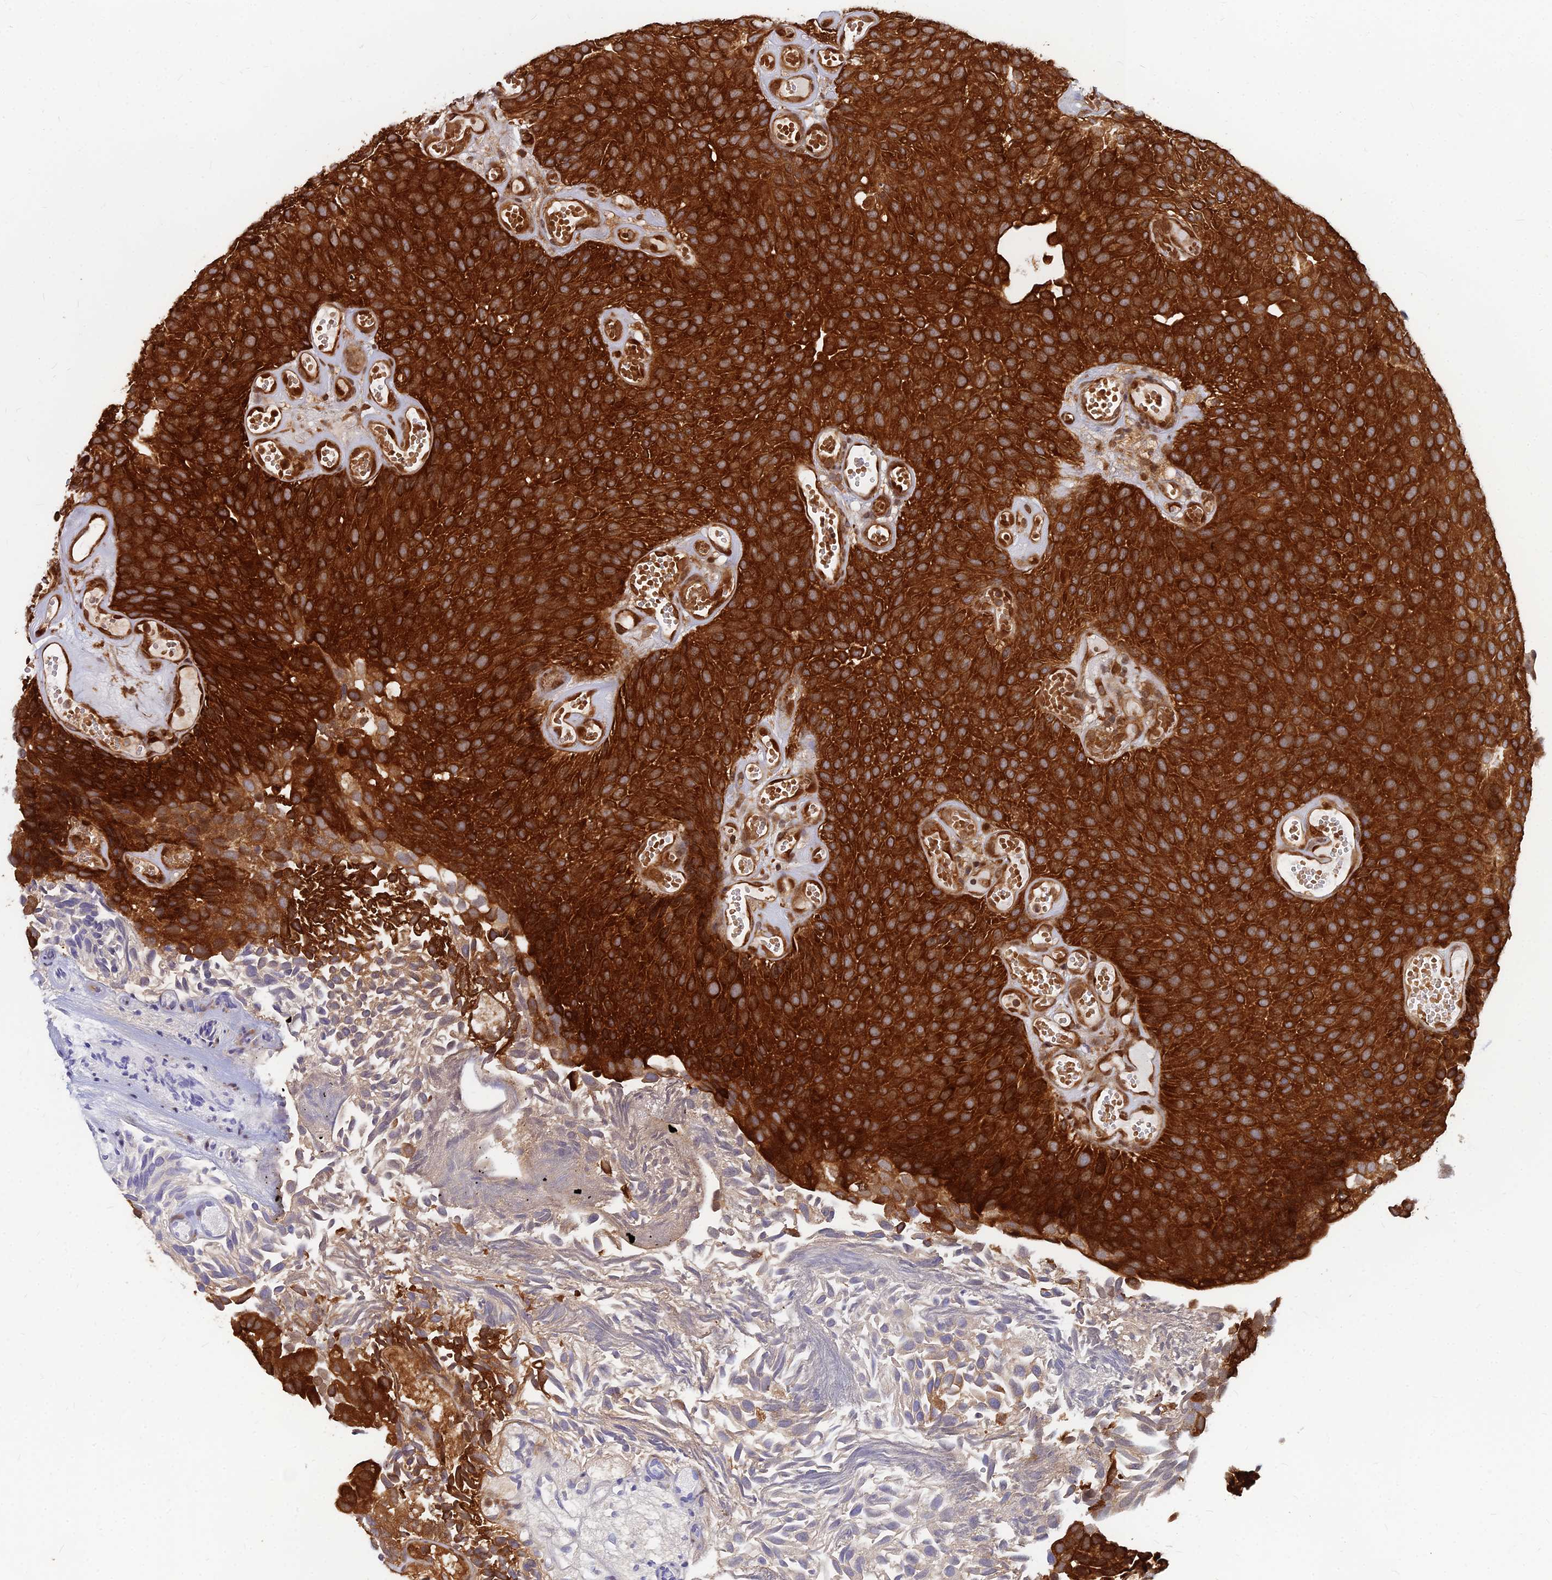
{"staining": {"intensity": "strong", "quantity": ">75%", "location": "cytoplasmic/membranous"}, "tissue": "urothelial cancer", "cell_type": "Tumor cells", "image_type": "cancer", "snomed": [{"axis": "morphology", "description": "Urothelial carcinoma, Low grade"}, {"axis": "topography", "description": "Urinary bladder"}], "caption": "About >75% of tumor cells in urothelial cancer exhibit strong cytoplasmic/membranous protein expression as visualized by brown immunohistochemical staining.", "gene": "CCT6B", "patient": {"sex": "male", "age": 89}}